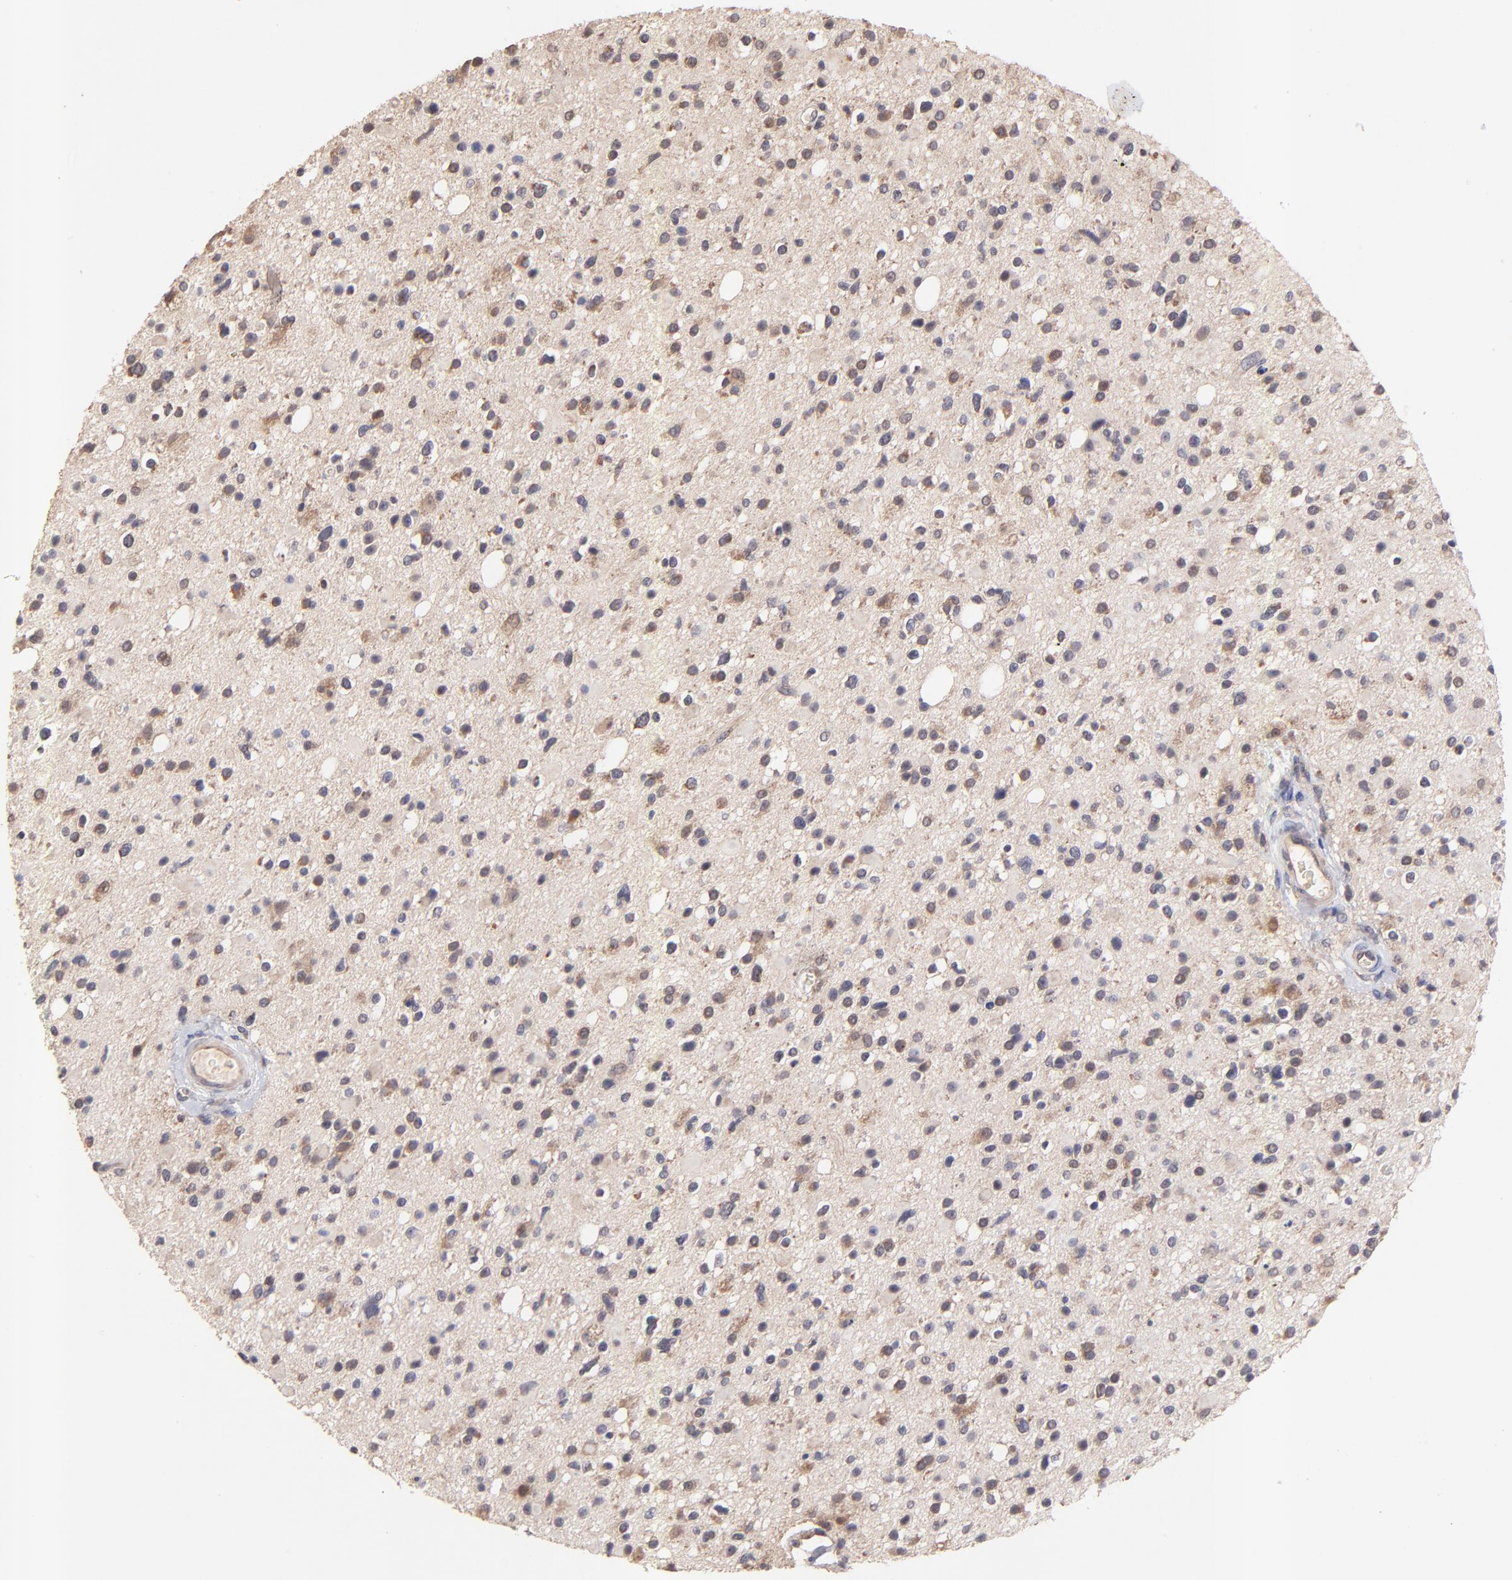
{"staining": {"intensity": "moderate", "quantity": "<25%", "location": "cytoplasmic/membranous"}, "tissue": "glioma", "cell_type": "Tumor cells", "image_type": "cancer", "snomed": [{"axis": "morphology", "description": "Glioma, malignant, High grade"}, {"axis": "topography", "description": "Brain"}], "caption": "This image demonstrates immunohistochemistry staining of human glioma, with low moderate cytoplasmic/membranous expression in about <25% of tumor cells.", "gene": "BAIAP2L2", "patient": {"sex": "male", "age": 33}}